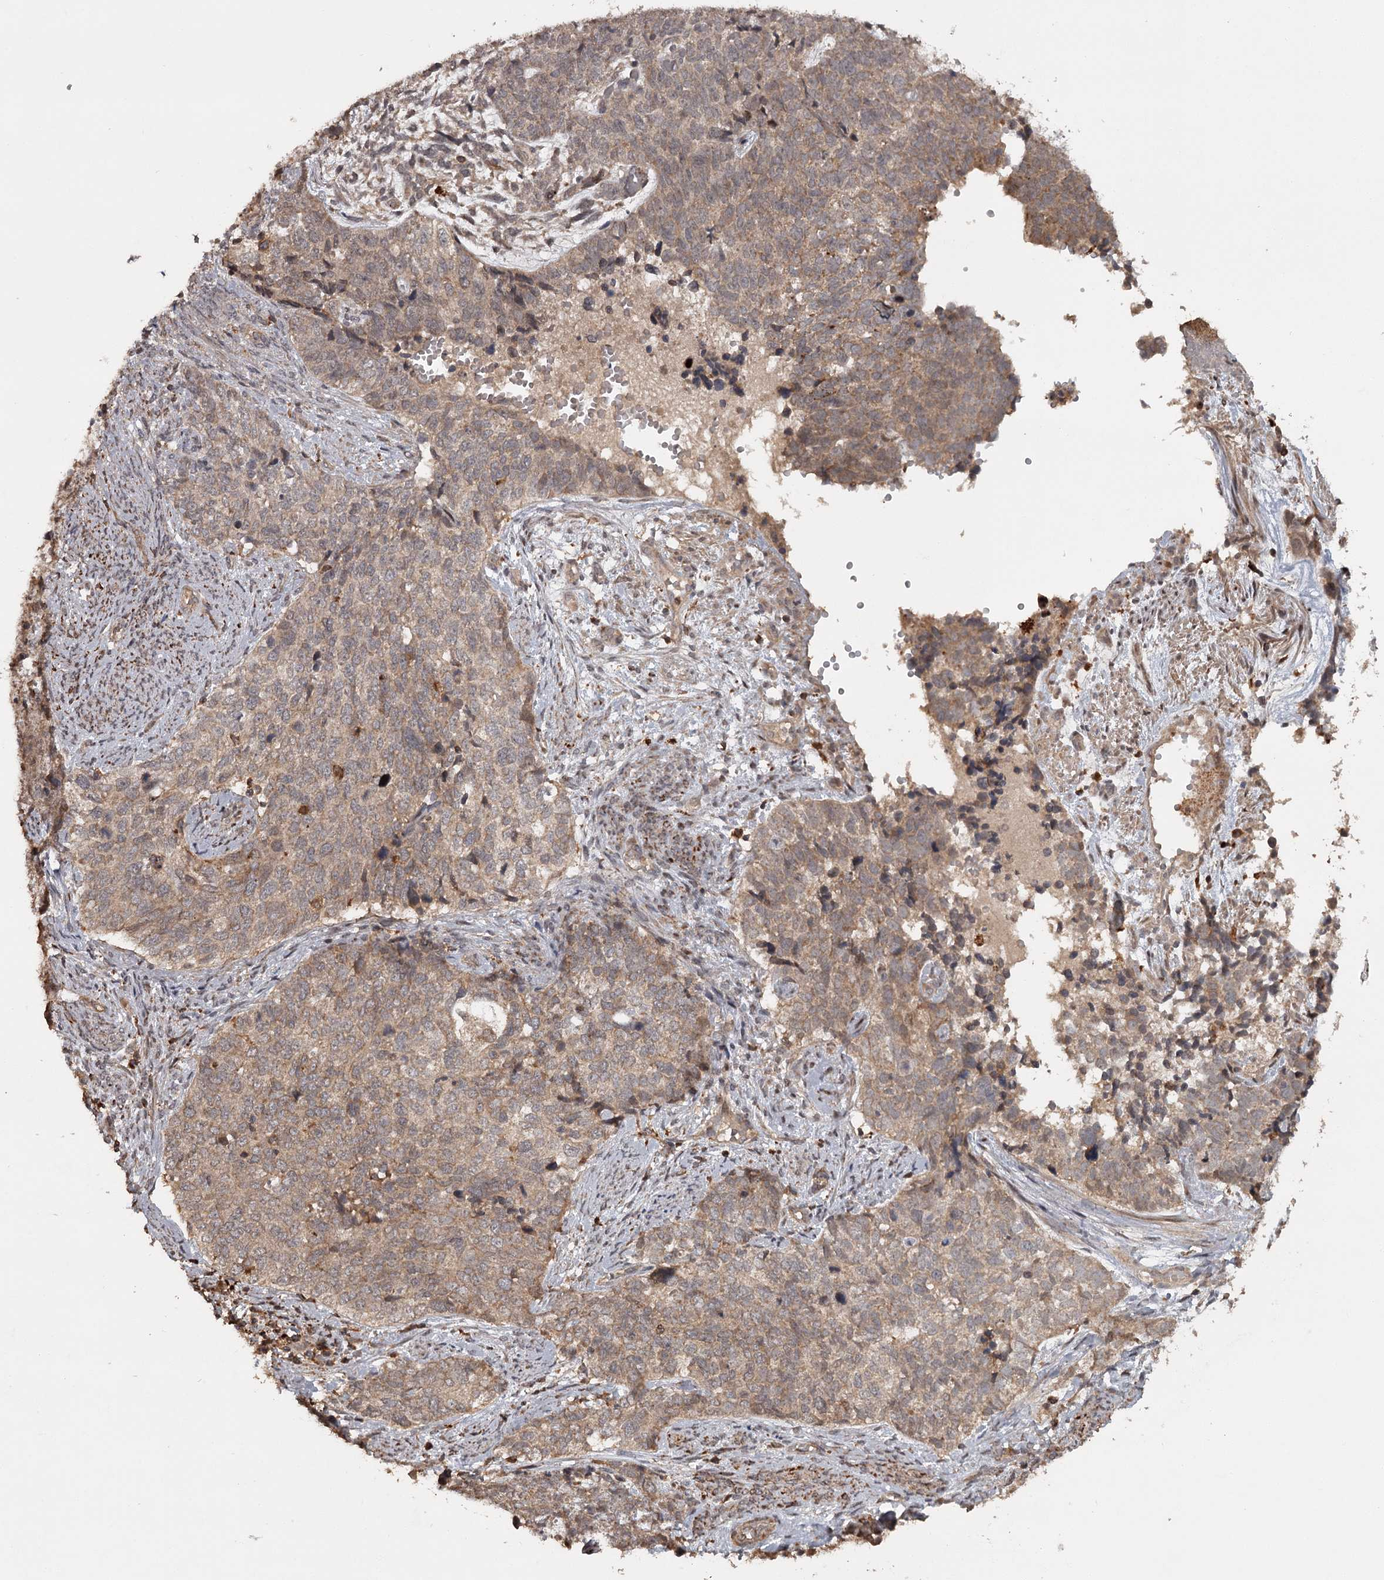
{"staining": {"intensity": "weak", "quantity": "25%-75%", "location": "cytoplasmic/membranous"}, "tissue": "cervical cancer", "cell_type": "Tumor cells", "image_type": "cancer", "snomed": [{"axis": "morphology", "description": "Squamous cell carcinoma, NOS"}, {"axis": "topography", "description": "Cervix"}], "caption": "There is low levels of weak cytoplasmic/membranous positivity in tumor cells of cervical cancer, as demonstrated by immunohistochemical staining (brown color).", "gene": "FAXC", "patient": {"sex": "female", "age": 63}}